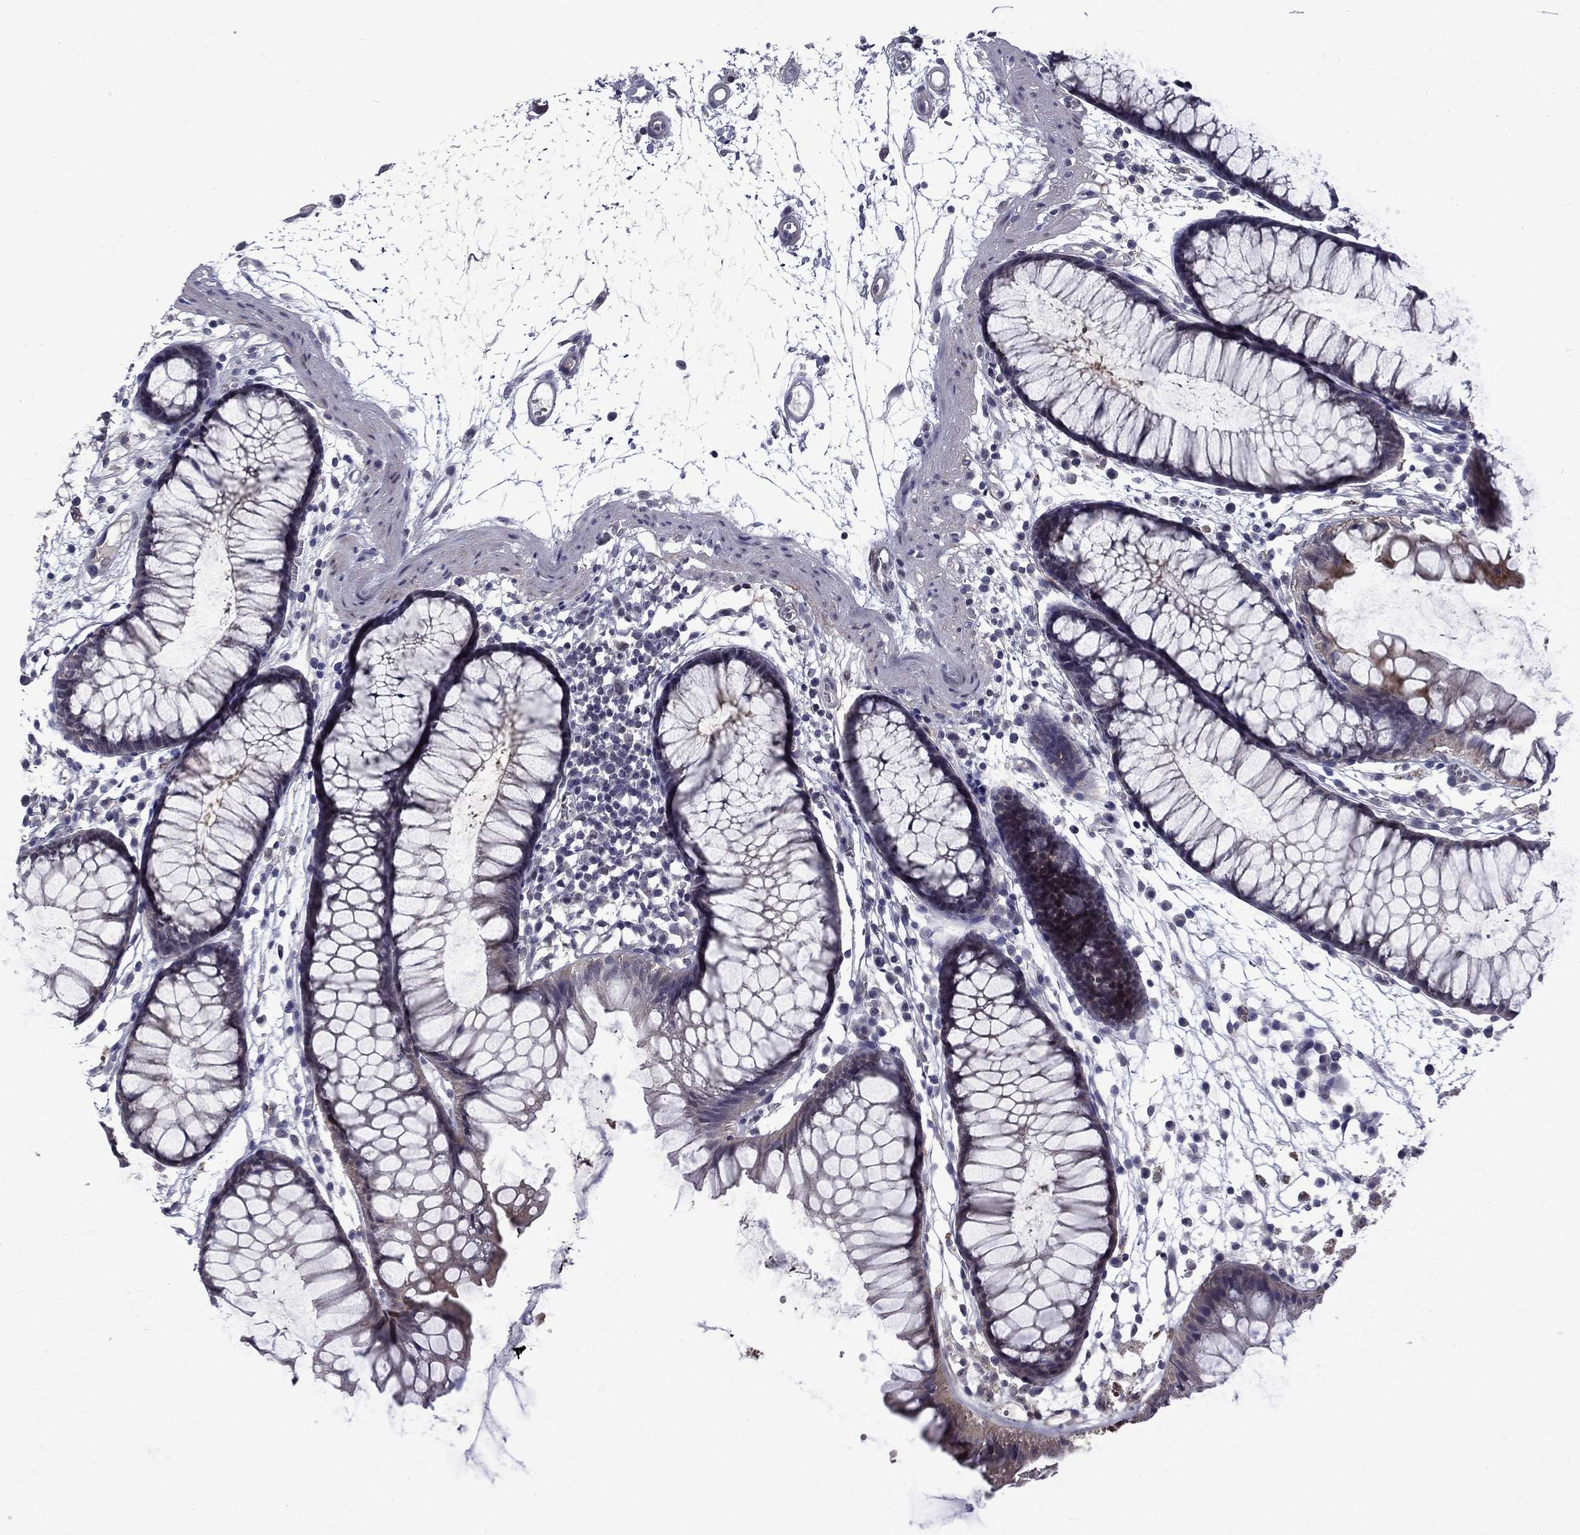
{"staining": {"intensity": "negative", "quantity": "none", "location": "none"}, "tissue": "colon", "cell_type": "Endothelial cells", "image_type": "normal", "snomed": [{"axis": "morphology", "description": "Normal tissue, NOS"}, {"axis": "morphology", "description": "Adenocarcinoma, NOS"}, {"axis": "topography", "description": "Colon"}], "caption": "Image shows no protein staining in endothelial cells of unremarkable colon.", "gene": "SNTA1", "patient": {"sex": "male", "age": 65}}